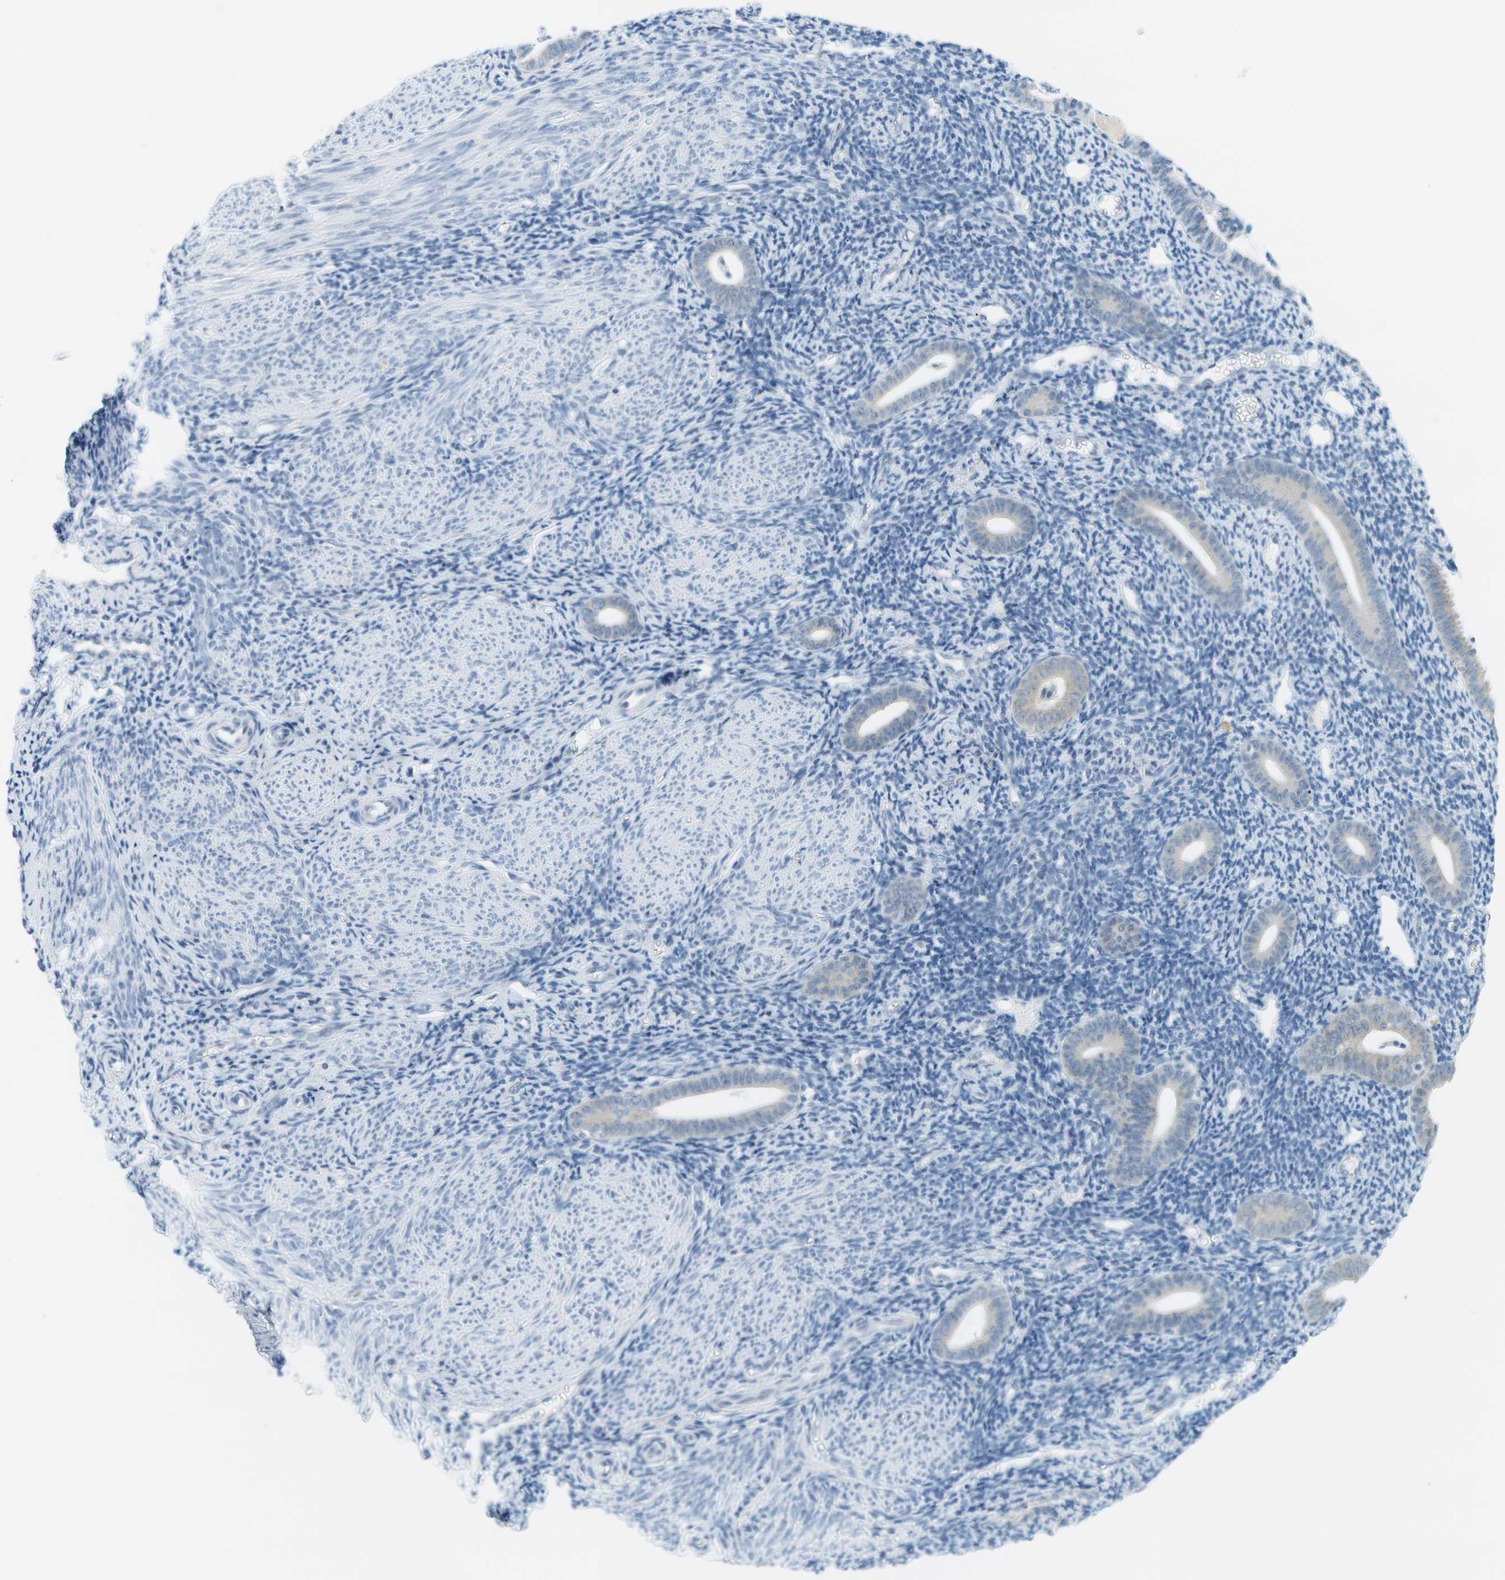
{"staining": {"intensity": "negative", "quantity": "none", "location": "none"}, "tissue": "endometrium", "cell_type": "Cells in endometrial stroma", "image_type": "normal", "snomed": [{"axis": "morphology", "description": "Normal tissue, NOS"}, {"axis": "topography", "description": "Endometrium"}], "caption": "Immunohistochemical staining of normal endometrium displays no significant expression in cells in endometrial stroma.", "gene": "SMYD5", "patient": {"sex": "female", "age": 50}}